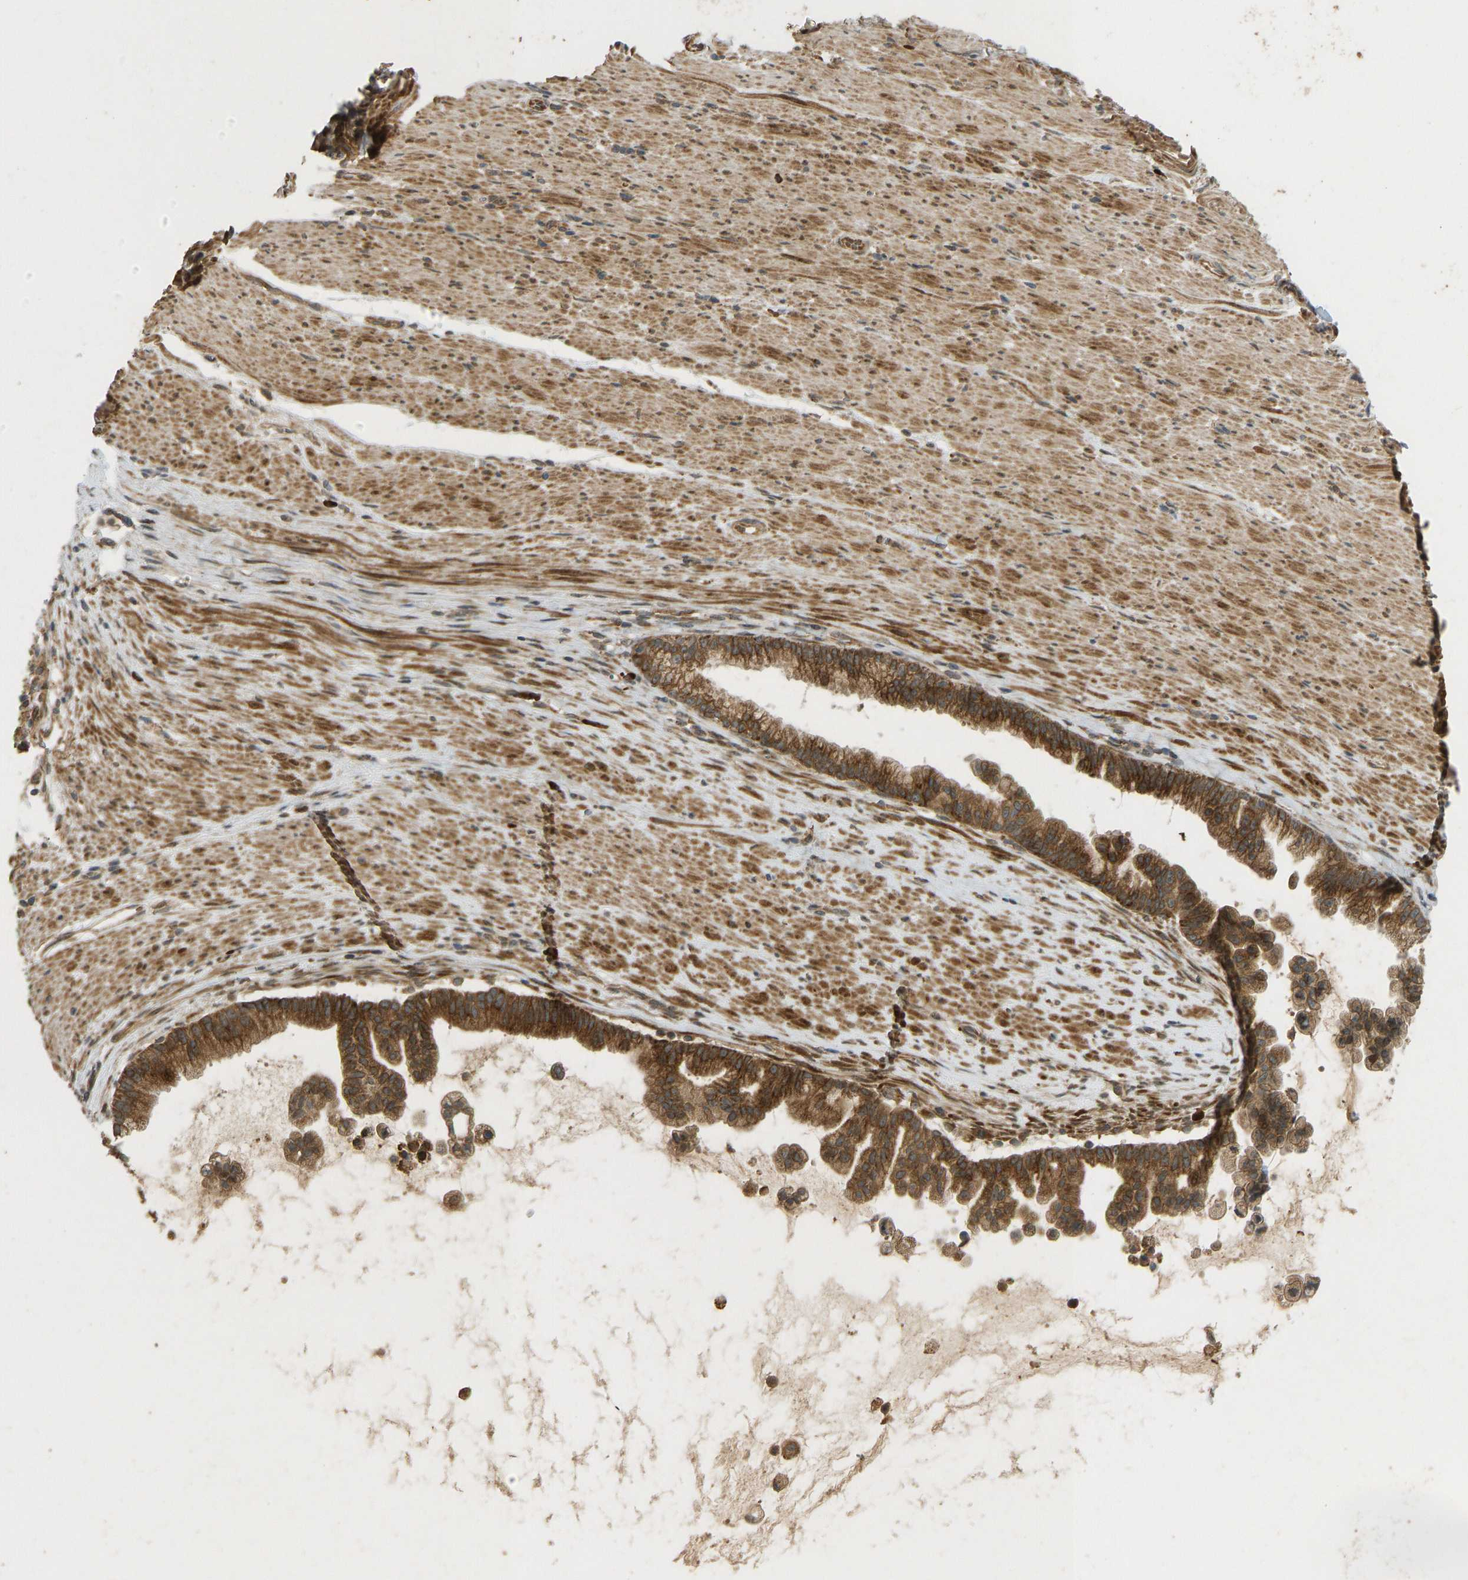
{"staining": {"intensity": "strong", "quantity": ">75%", "location": "cytoplasmic/membranous"}, "tissue": "pancreatic cancer", "cell_type": "Tumor cells", "image_type": "cancer", "snomed": [{"axis": "morphology", "description": "Adenocarcinoma, NOS"}, {"axis": "topography", "description": "Pancreas"}], "caption": "High-power microscopy captured an immunohistochemistry (IHC) micrograph of adenocarcinoma (pancreatic), revealing strong cytoplasmic/membranous expression in approximately >75% of tumor cells.", "gene": "RPN2", "patient": {"sex": "male", "age": 69}}